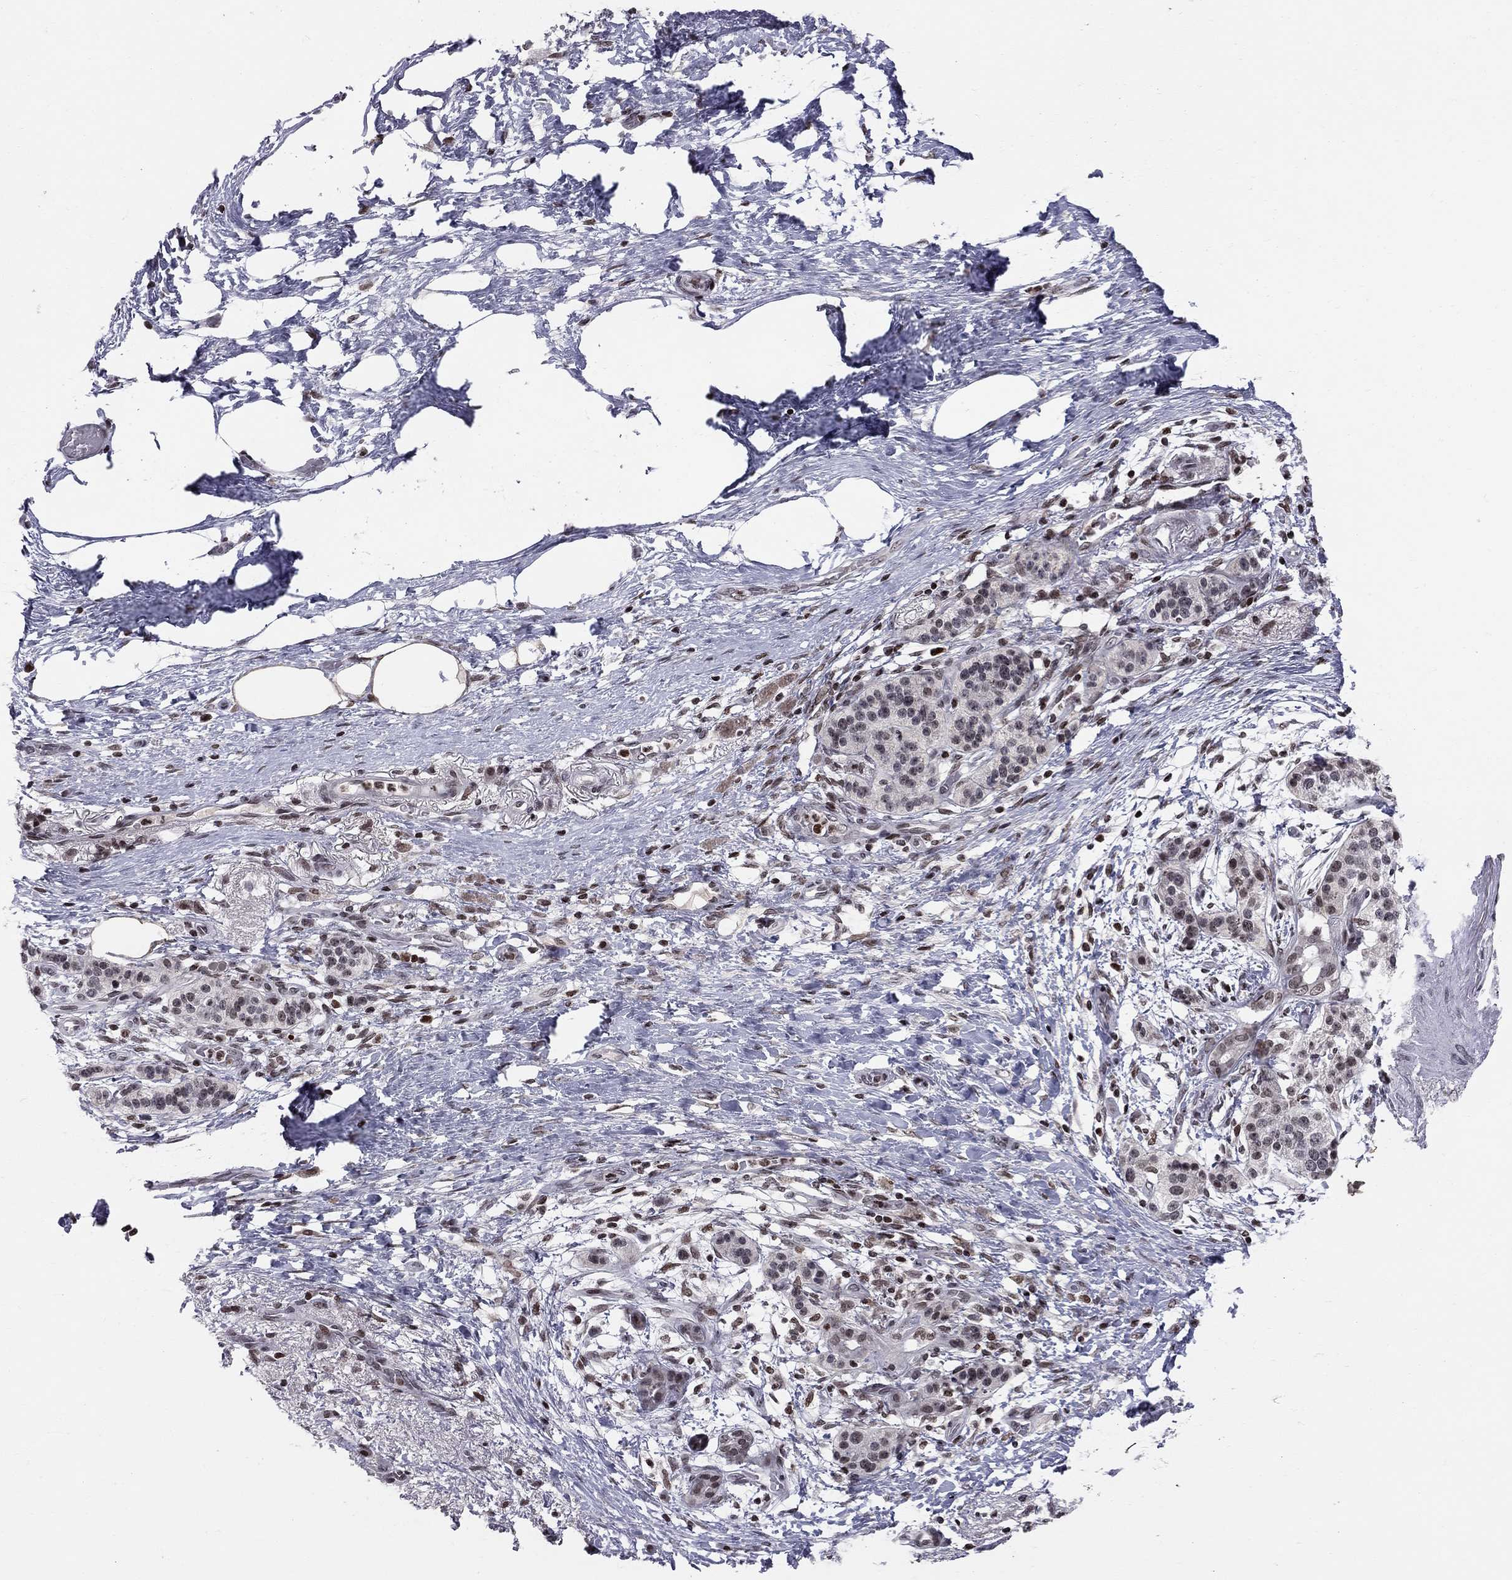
{"staining": {"intensity": "moderate", "quantity": "25%-75%", "location": "nuclear"}, "tissue": "pancreatic cancer", "cell_type": "Tumor cells", "image_type": "cancer", "snomed": [{"axis": "morphology", "description": "Adenocarcinoma, NOS"}, {"axis": "topography", "description": "Pancreas"}], "caption": "Moderate nuclear protein positivity is seen in approximately 25%-75% of tumor cells in adenocarcinoma (pancreatic).", "gene": "RNASEH2C", "patient": {"sex": "female", "age": 72}}